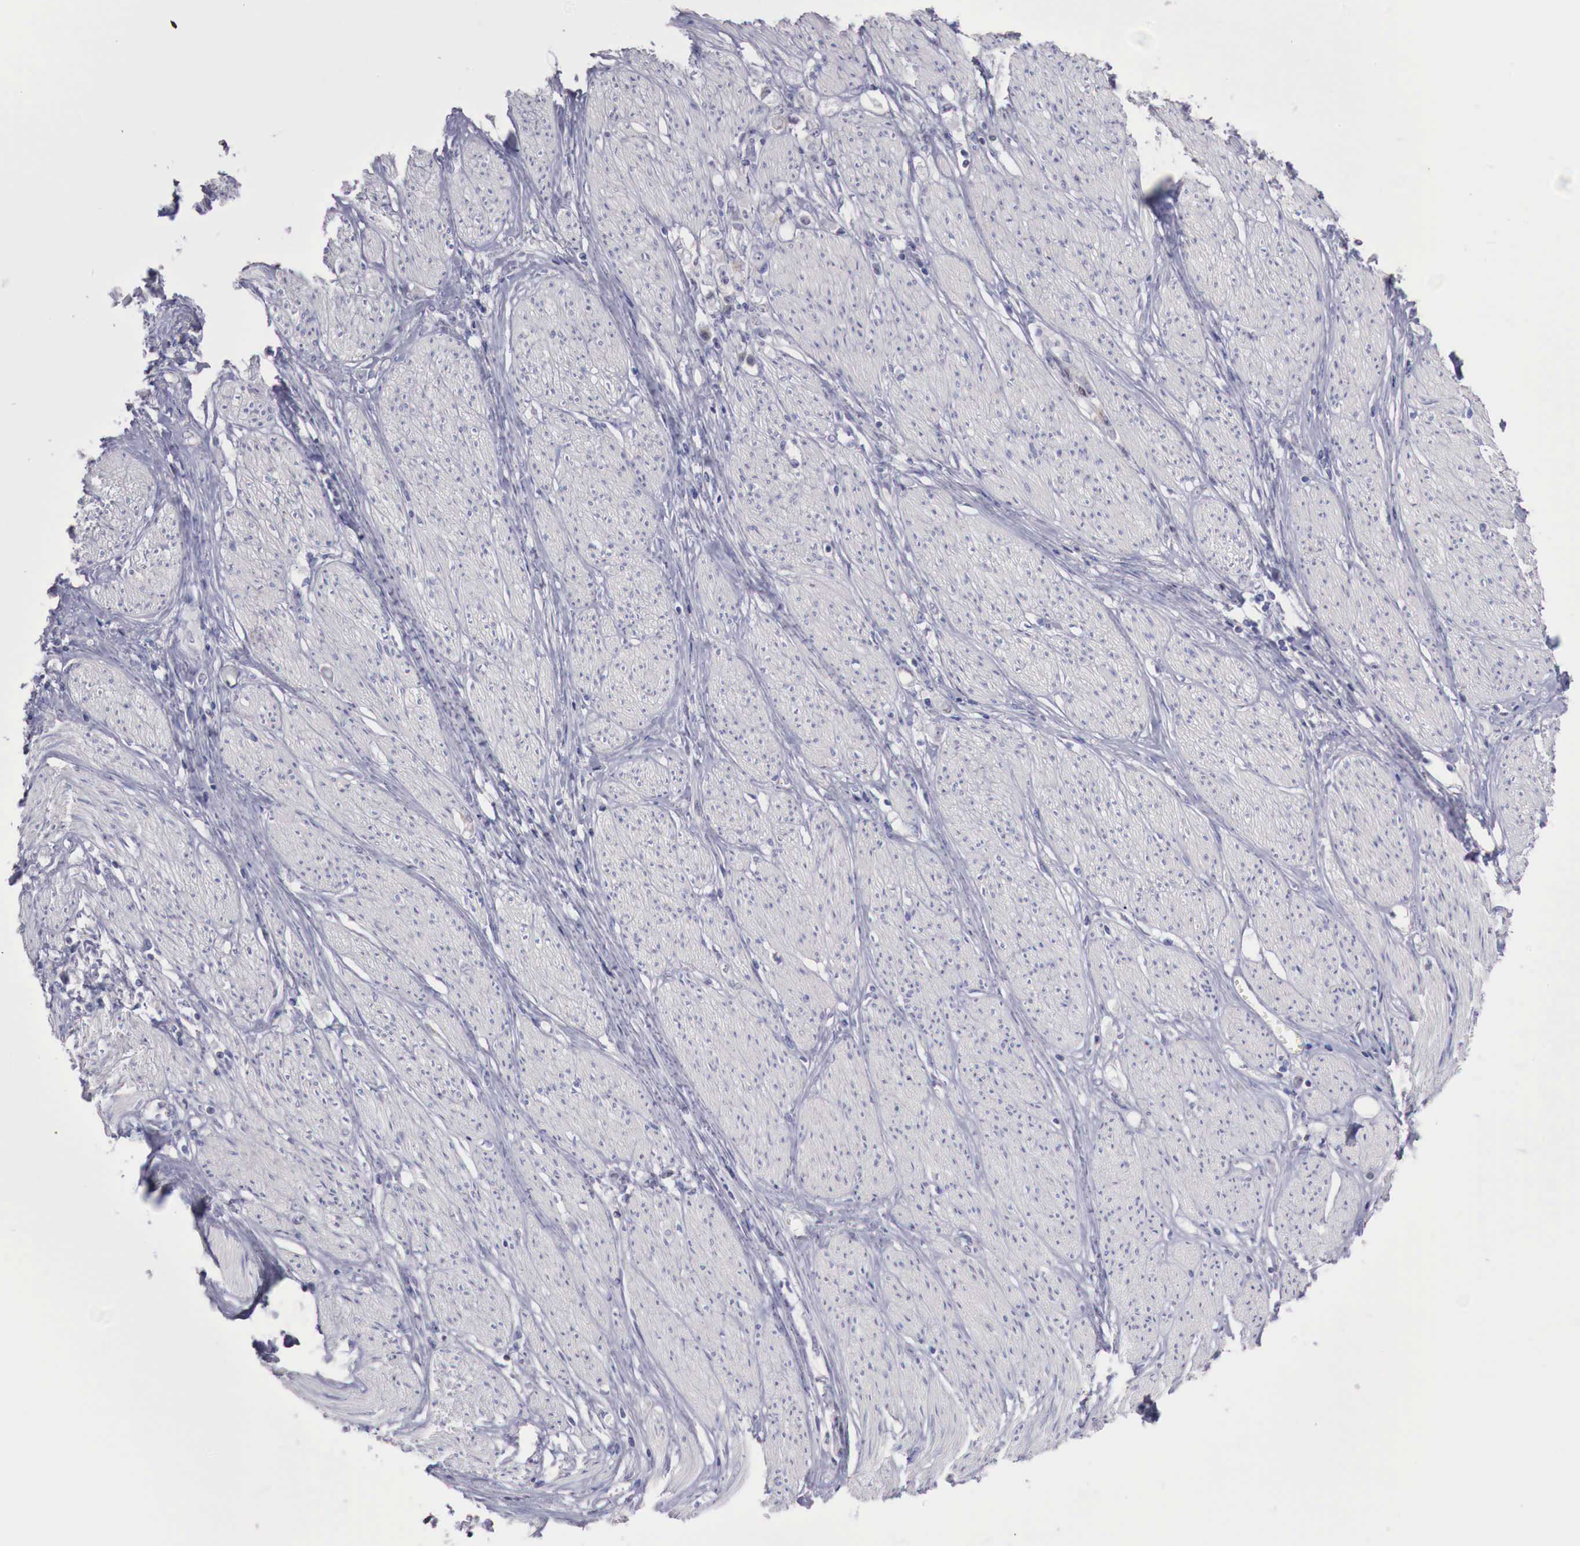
{"staining": {"intensity": "negative", "quantity": "none", "location": "none"}, "tissue": "stomach cancer", "cell_type": "Tumor cells", "image_type": "cancer", "snomed": [{"axis": "morphology", "description": "Adenocarcinoma, NOS"}, {"axis": "topography", "description": "Stomach"}], "caption": "DAB (3,3'-diaminobenzidine) immunohistochemical staining of human stomach cancer (adenocarcinoma) reveals no significant positivity in tumor cells. Nuclei are stained in blue.", "gene": "TRIM13", "patient": {"sex": "male", "age": 72}}